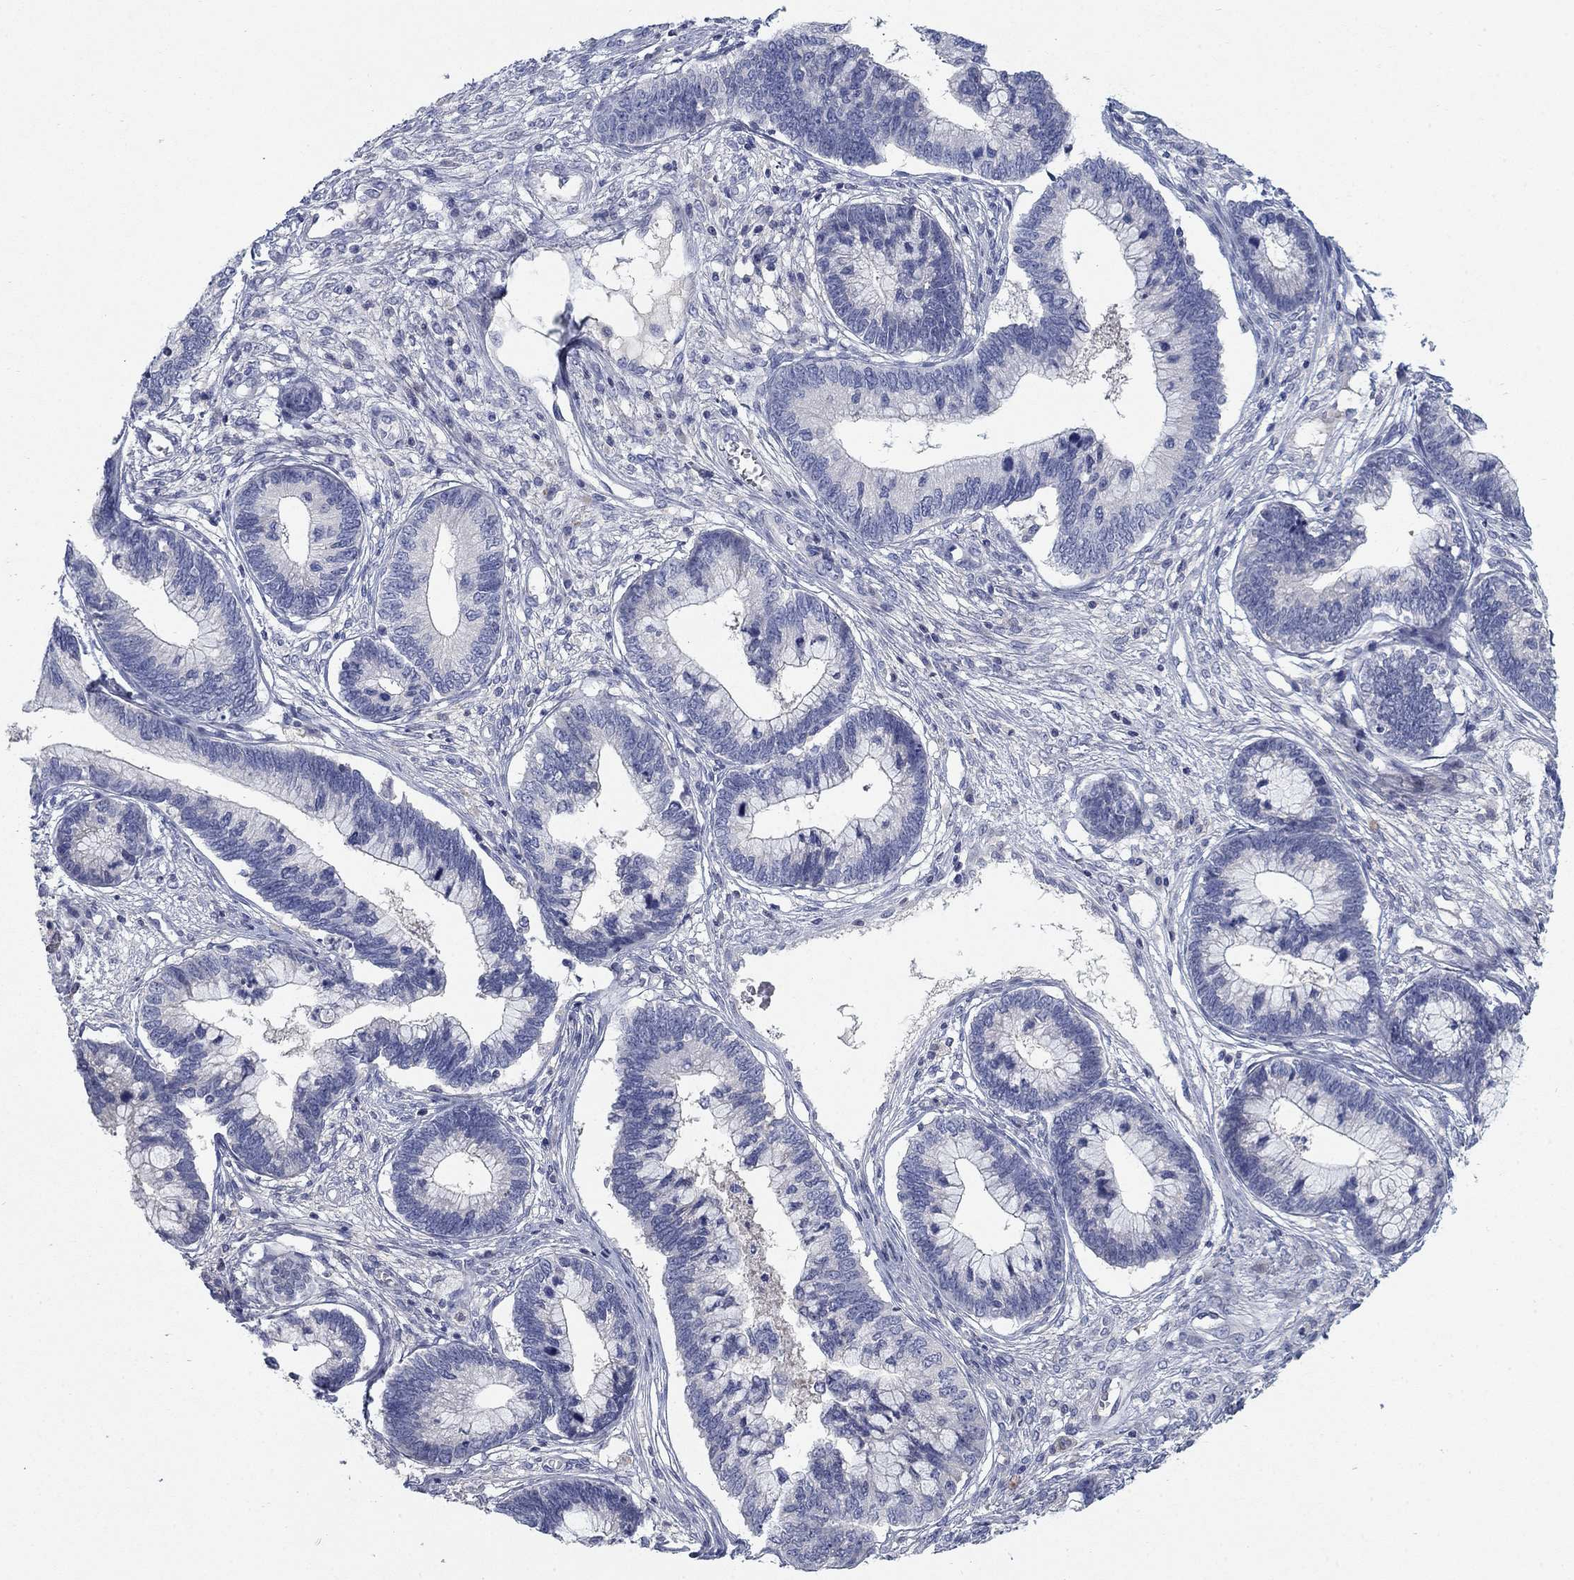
{"staining": {"intensity": "negative", "quantity": "none", "location": "none"}, "tissue": "cervical cancer", "cell_type": "Tumor cells", "image_type": "cancer", "snomed": [{"axis": "morphology", "description": "Adenocarcinoma, NOS"}, {"axis": "topography", "description": "Cervix"}], "caption": "This is a micrograph of IHC staining of cervical cancer (adenocarcinoma), which shows no expression in tumor cells.", "gene": "TMEM249", "patient": {"sex": "female", "age": 44}}